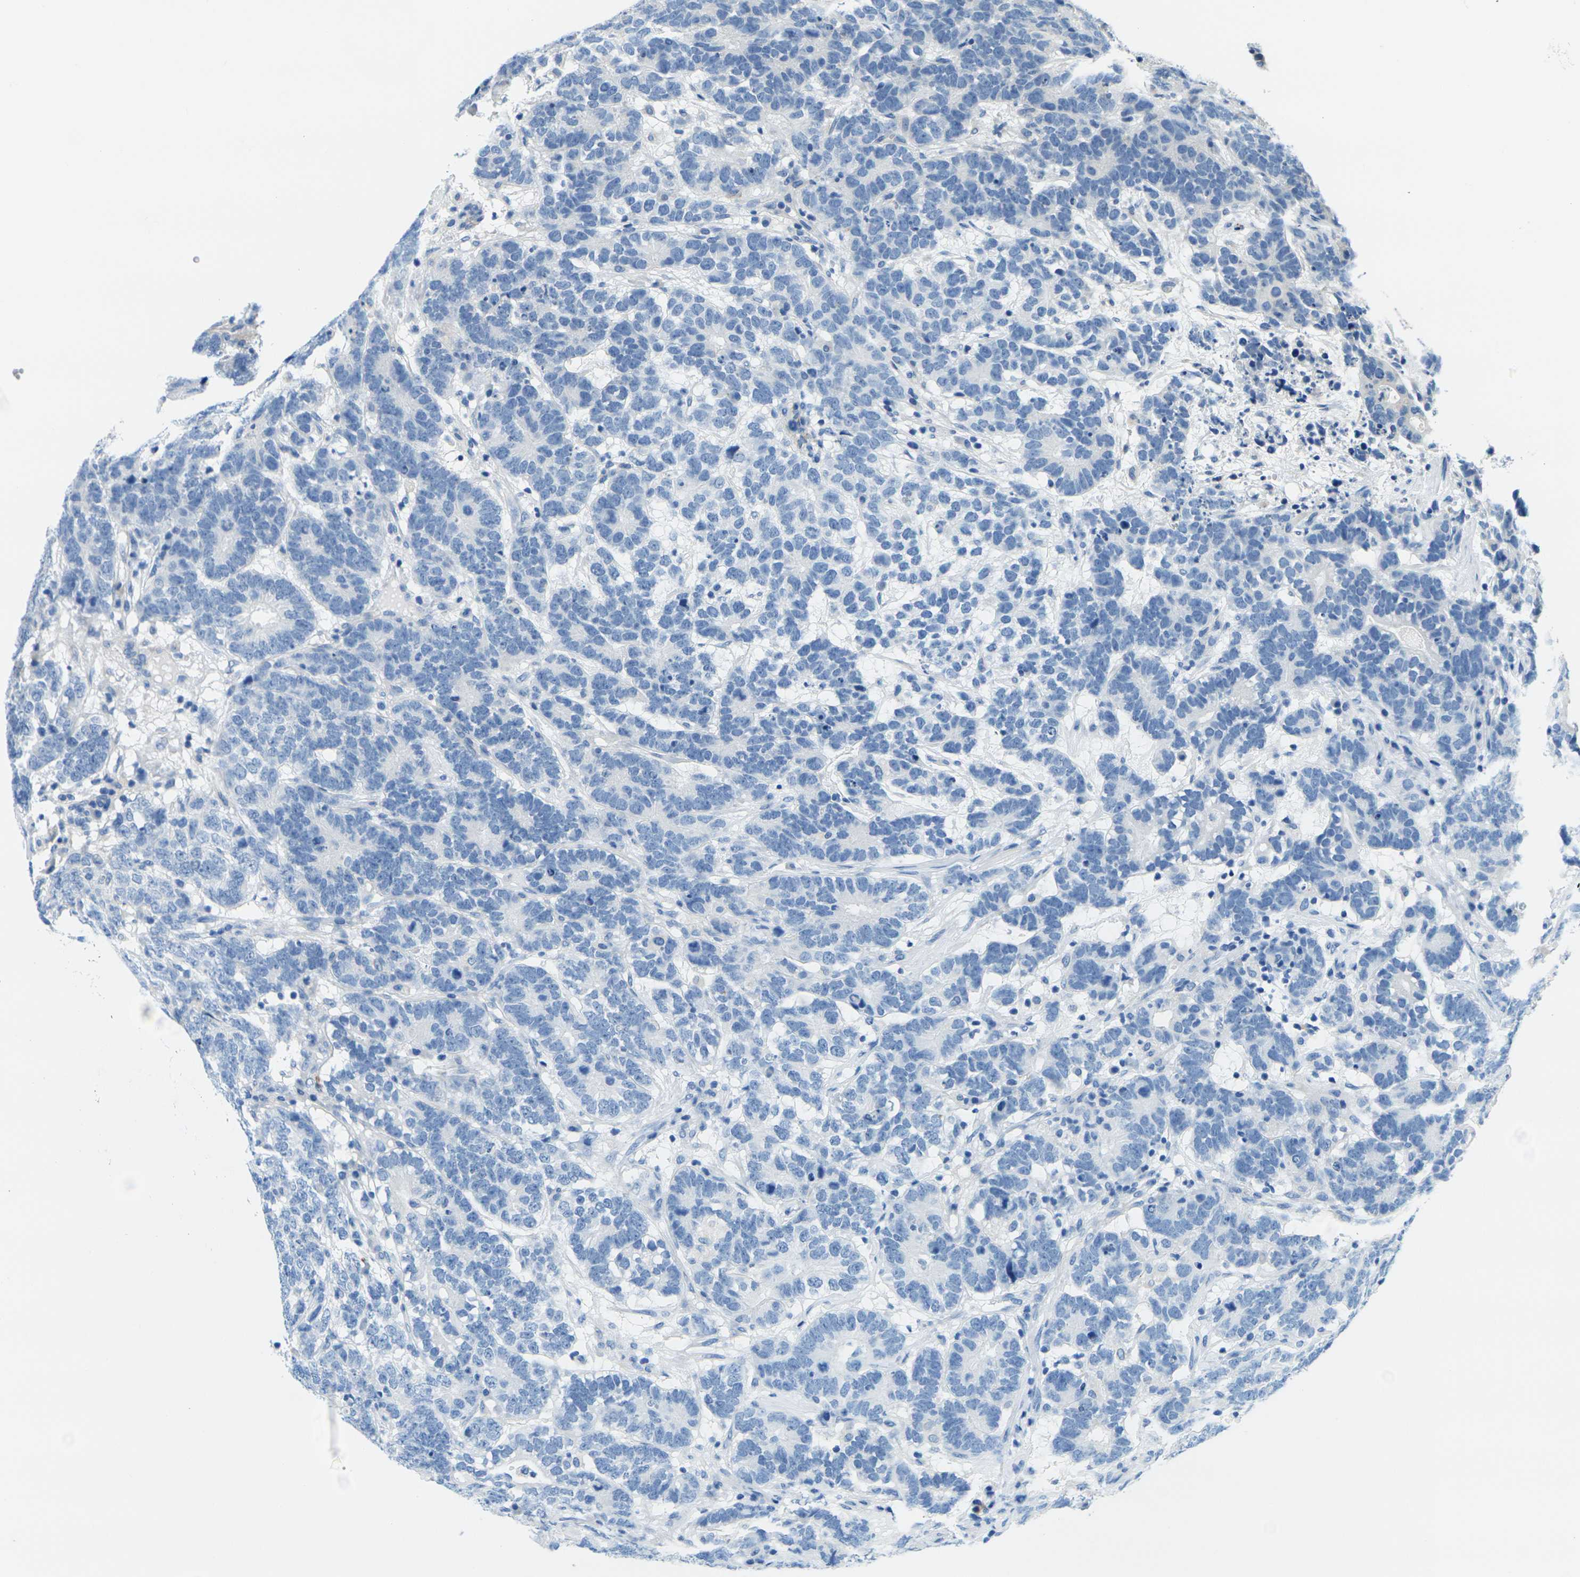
{"staining": {"intensity": "negative", "quantity": "none", "location": "none"}, "tissue": "testis cancer", "cell_type": "Tumor cells", "image_type": "cancer", "snomed": [{"axis": "morphology", "description": "Carcinoma, Embryonal, NOS"}, {"axis": "topography", "description": "Testis"}], "caption": "The photomicrograph shows no significant staining in tumor cells of testis cancer (embryonal carcinoma). Nuclei are stained in blue.", "gene": "CYP2C8", "patient": {"sex": "male", "age": 26}}